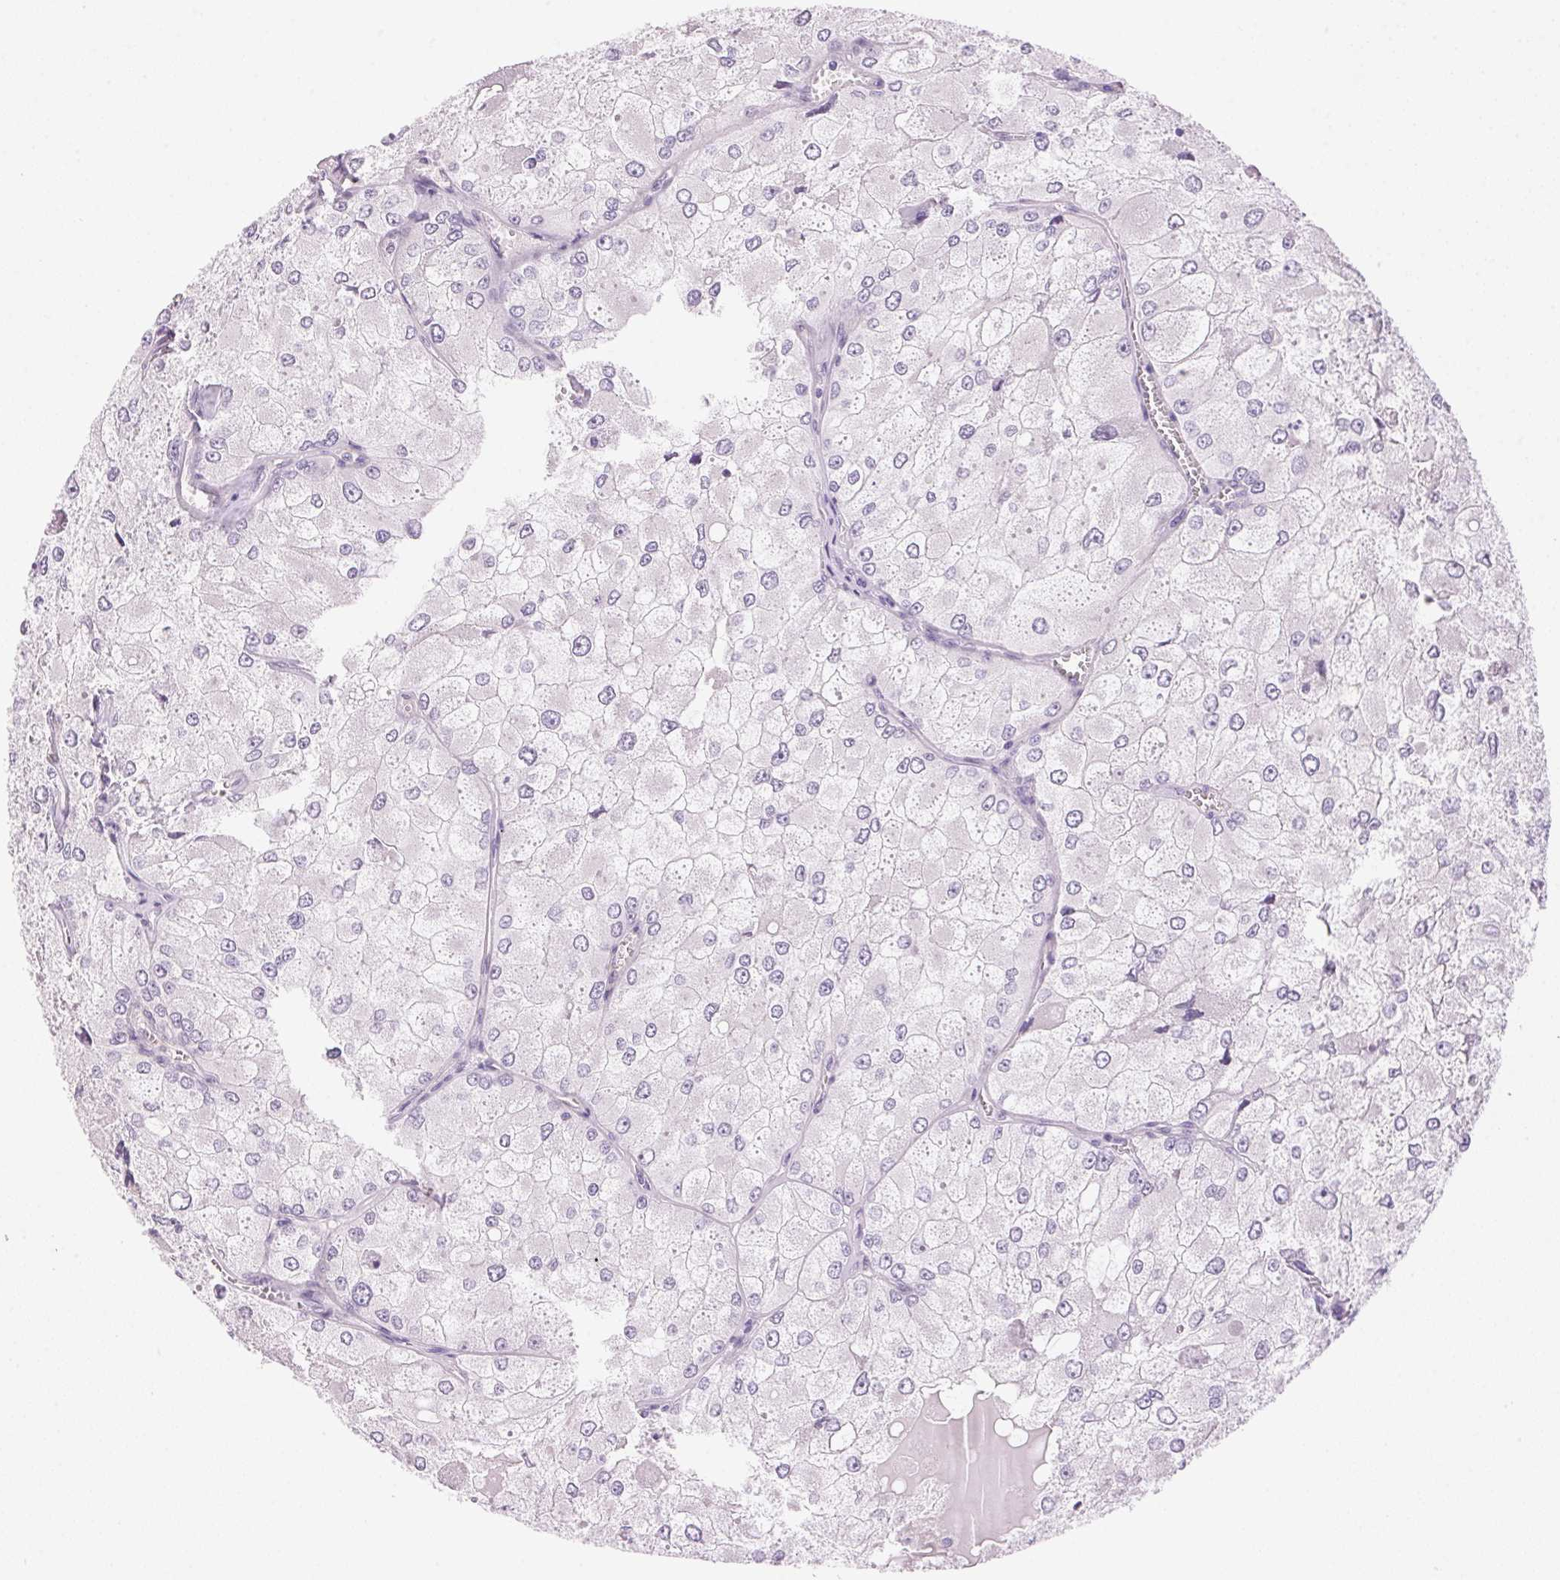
{"staining": {"intensity": "negative", "quantity": "none", "location": "none"}, "tissue": "renal cancer", "cell_type": "Tumor cells", "image_type": "cancer", "snomed": [{"axis": "morphology", "description": "Adenocarcinoma, NOS"}, {"axis": "topography", "description": "Kidney"}], "caption": "The immunohistochemistry image has no significant positivity in tumor cells of renal cancer (adenocarcinoma) tissue.", "gene": "HSD17B2", "patient": {"sex": "female", "age": 70}}